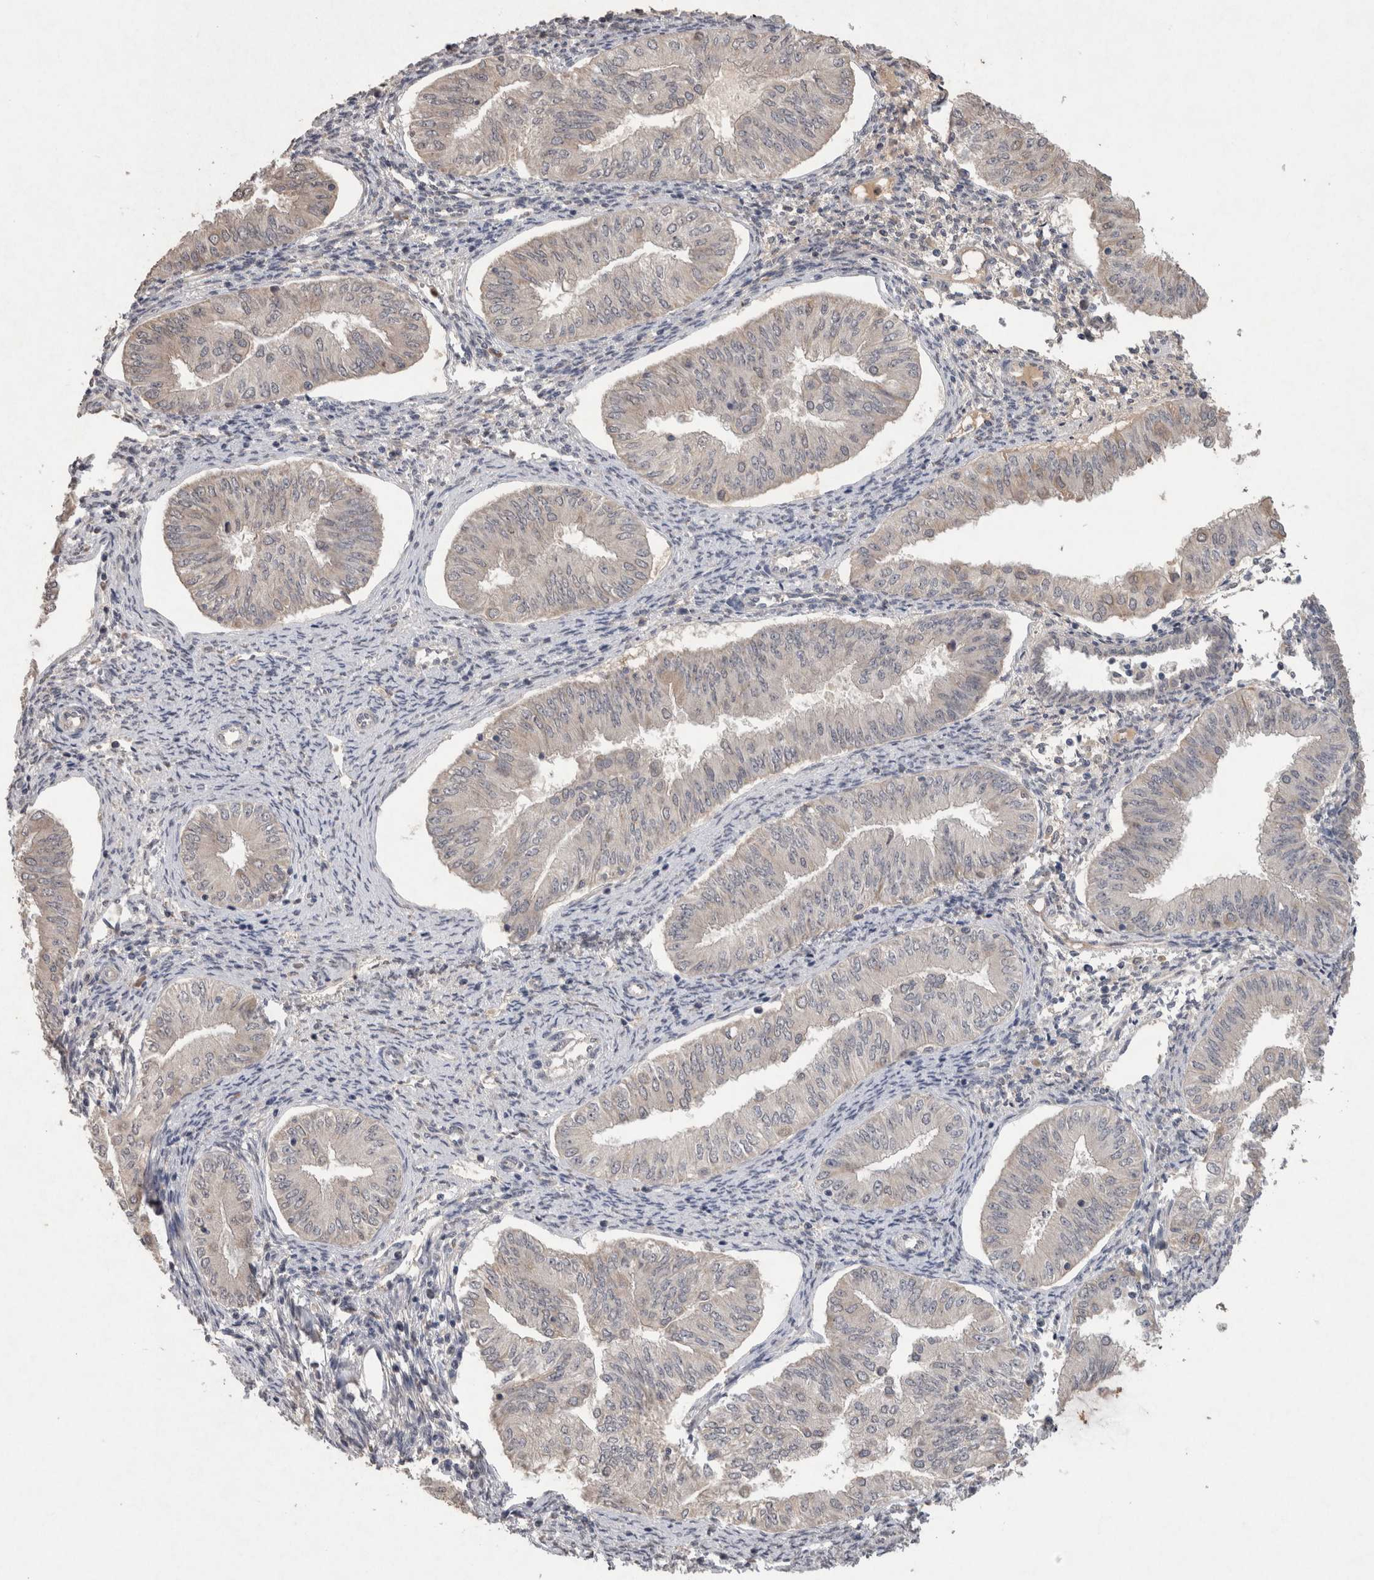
{"staining": {"intensity": "negative", "quantity": "none", "location": "none"}, "tissue": "endometrial cancer", "cell_type": "Tumor cells", "image_type": "cancer", "snomed": [{"axis": "morphology", "description": "Normal tissue, NOS"}, {"axis": "morphology", "description": "Adenocarcinoma, NOS"}, {"axis": "topography", "description": "Endometrium"}], "caption": "Histopathology image shows no protein staining in tumor cells of endometrial adenocarcinoma tissue.", "gene": "FABP7", "patient": {"sex": "female", "age": 53}}